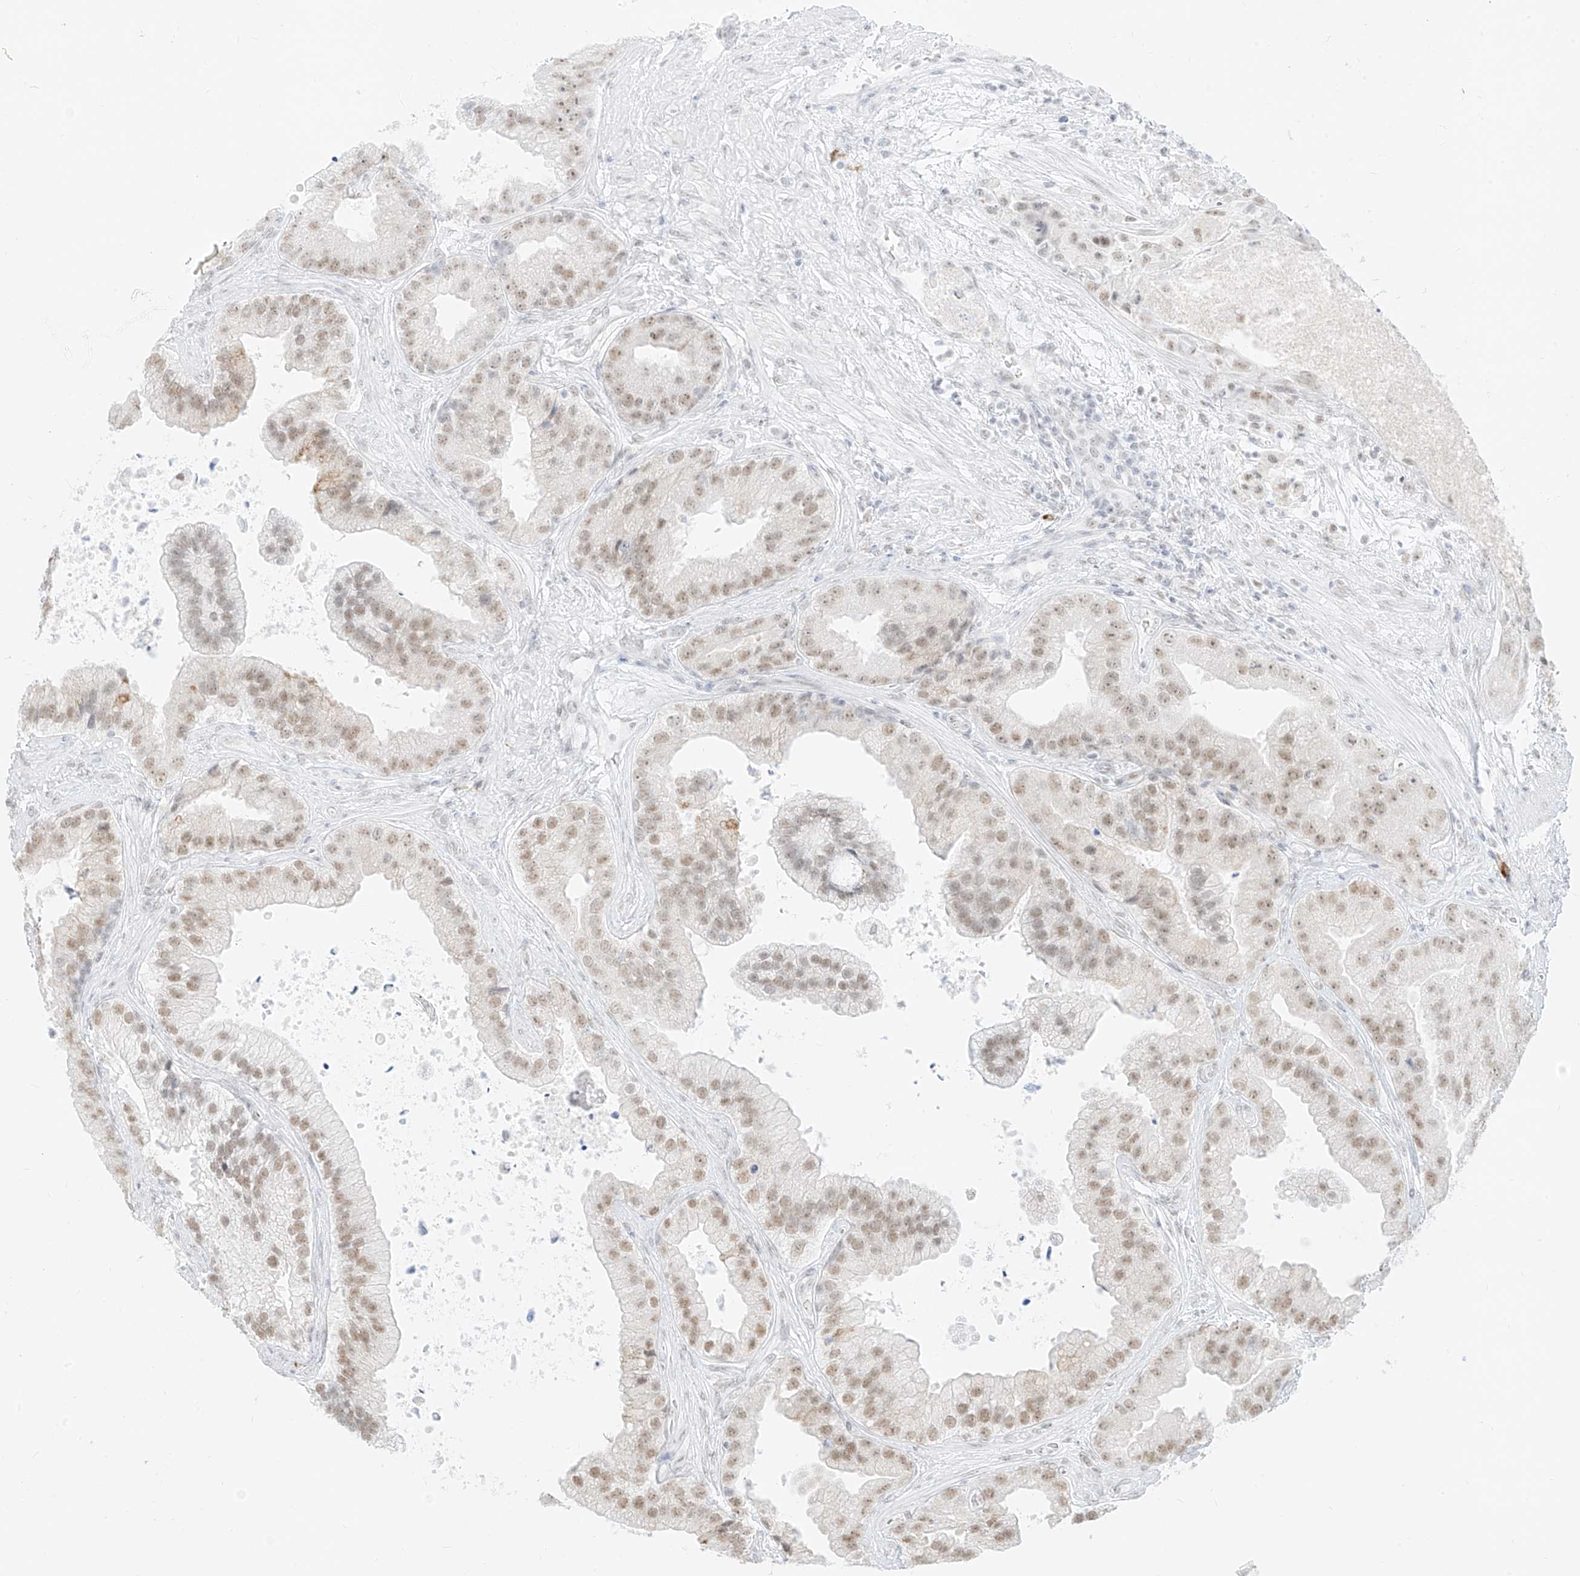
{"staining": {"intensity": "weak", "quantity": ">75%", "location": "nuclear"}, "tissue": "prostate cancer", "cell_type": "Tumor cells", "image_type": "cancer", "snomed": [{"axis": "morphology", "description": "Adenocarcinoma, High grade"}, {"axis": "topography", "description": "Prostate"}], "caption": "Protein staining by IHC demonstrates weak nuclear positivity in approximately >75% of tumor cells in prostate cancer. (DAB = brown stain, brightfield microscopy at high magnification).", "gene": "SUPT5H", "patient": {"sex": "male", "age": 70}}